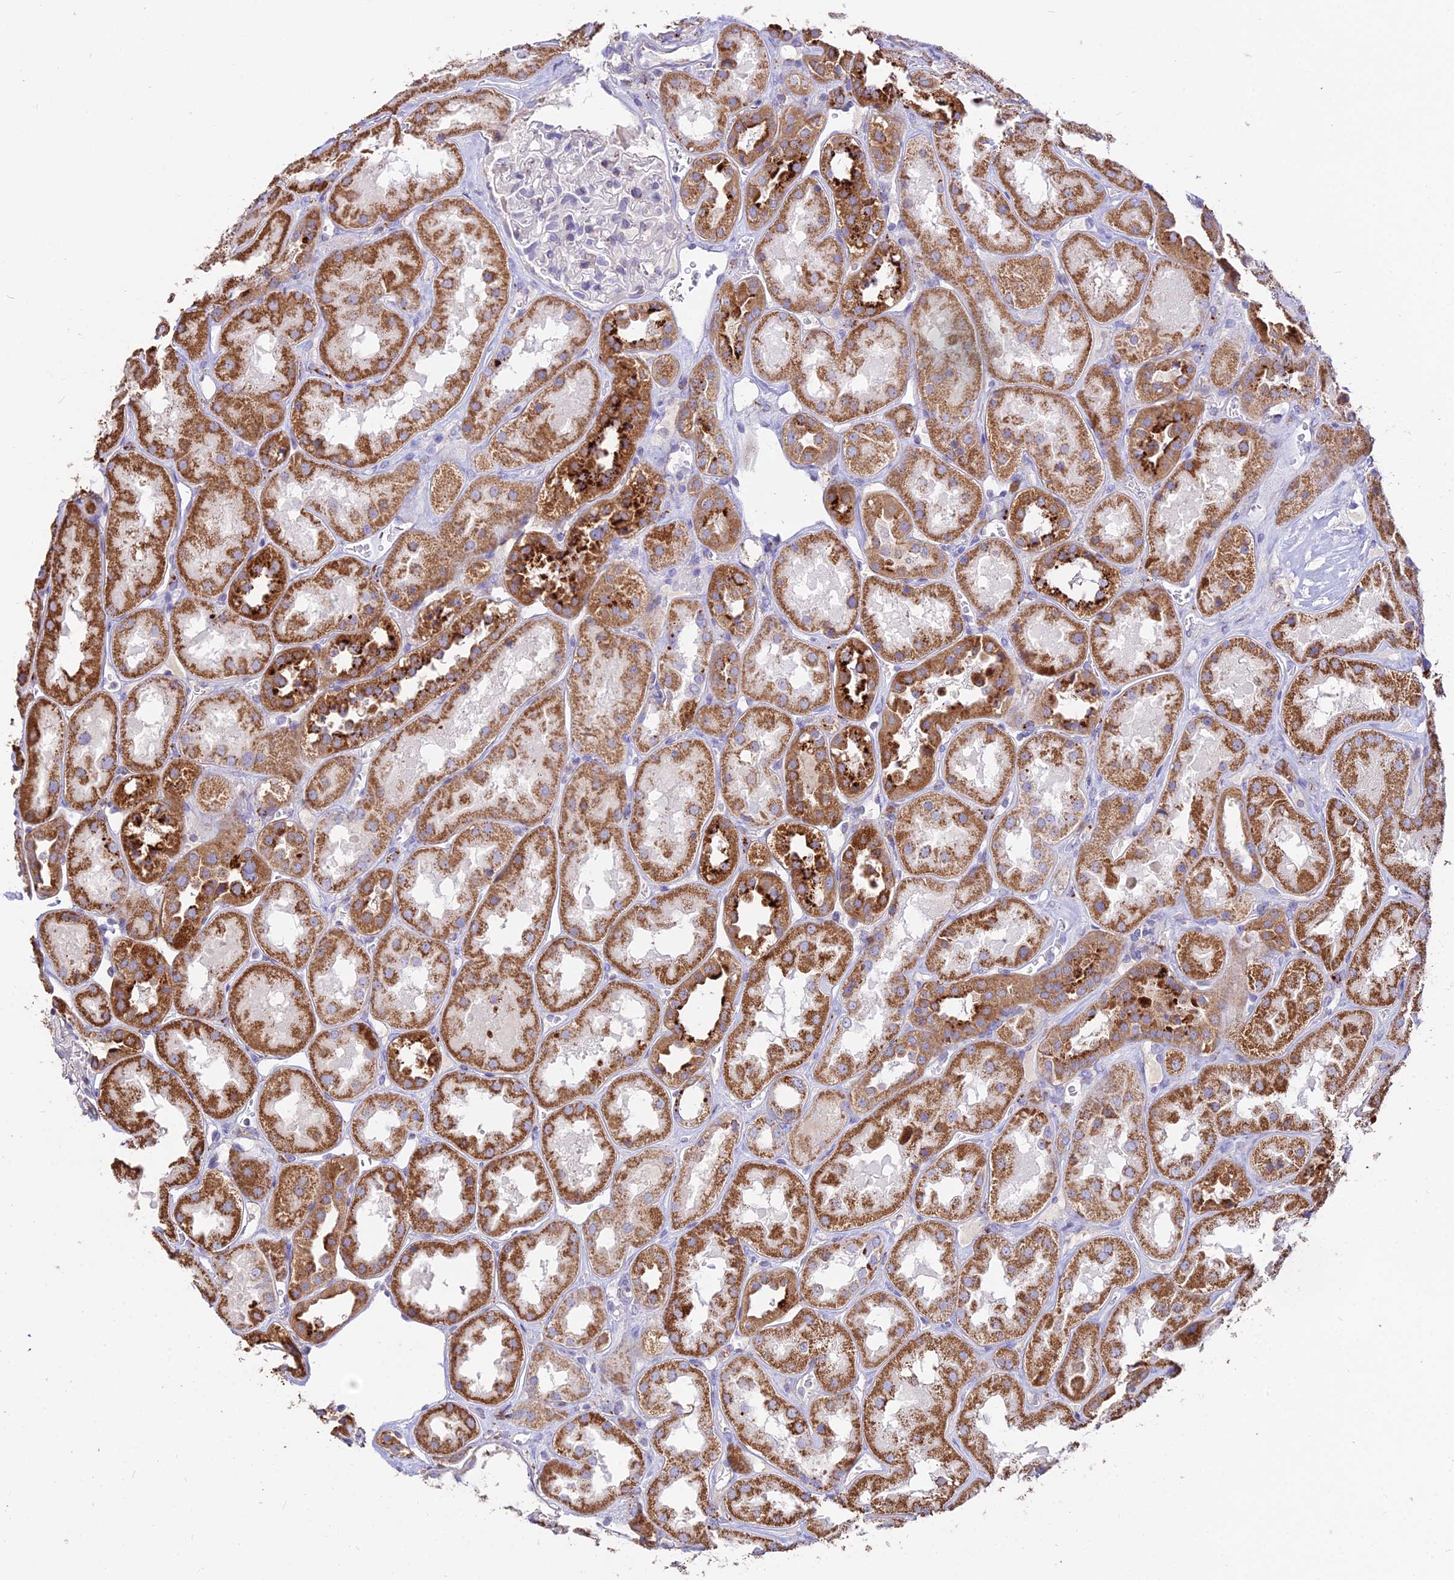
{"staining": {"intensity": "negative", "quantity": "none", "location": "none"}, "tissue": "kidney", "cell_type": "Cells in glomeruli", "image_type": "normal", "snomed": [{"axis": "morphology", "description": "Normal tissue, NOS"}, {"axis": "topography", "description": "Kidney"}], "caption": "Immunohistochemistry of normal human kidney shows no expression in cells in glomeruli. (Brightfield microscopy of DAB (3,3'-diaminobenzidine) immunohistochemistry at high magnification).", "gene": "PNLIPRP3", "patient": {"sex": "male", "age": 70}}